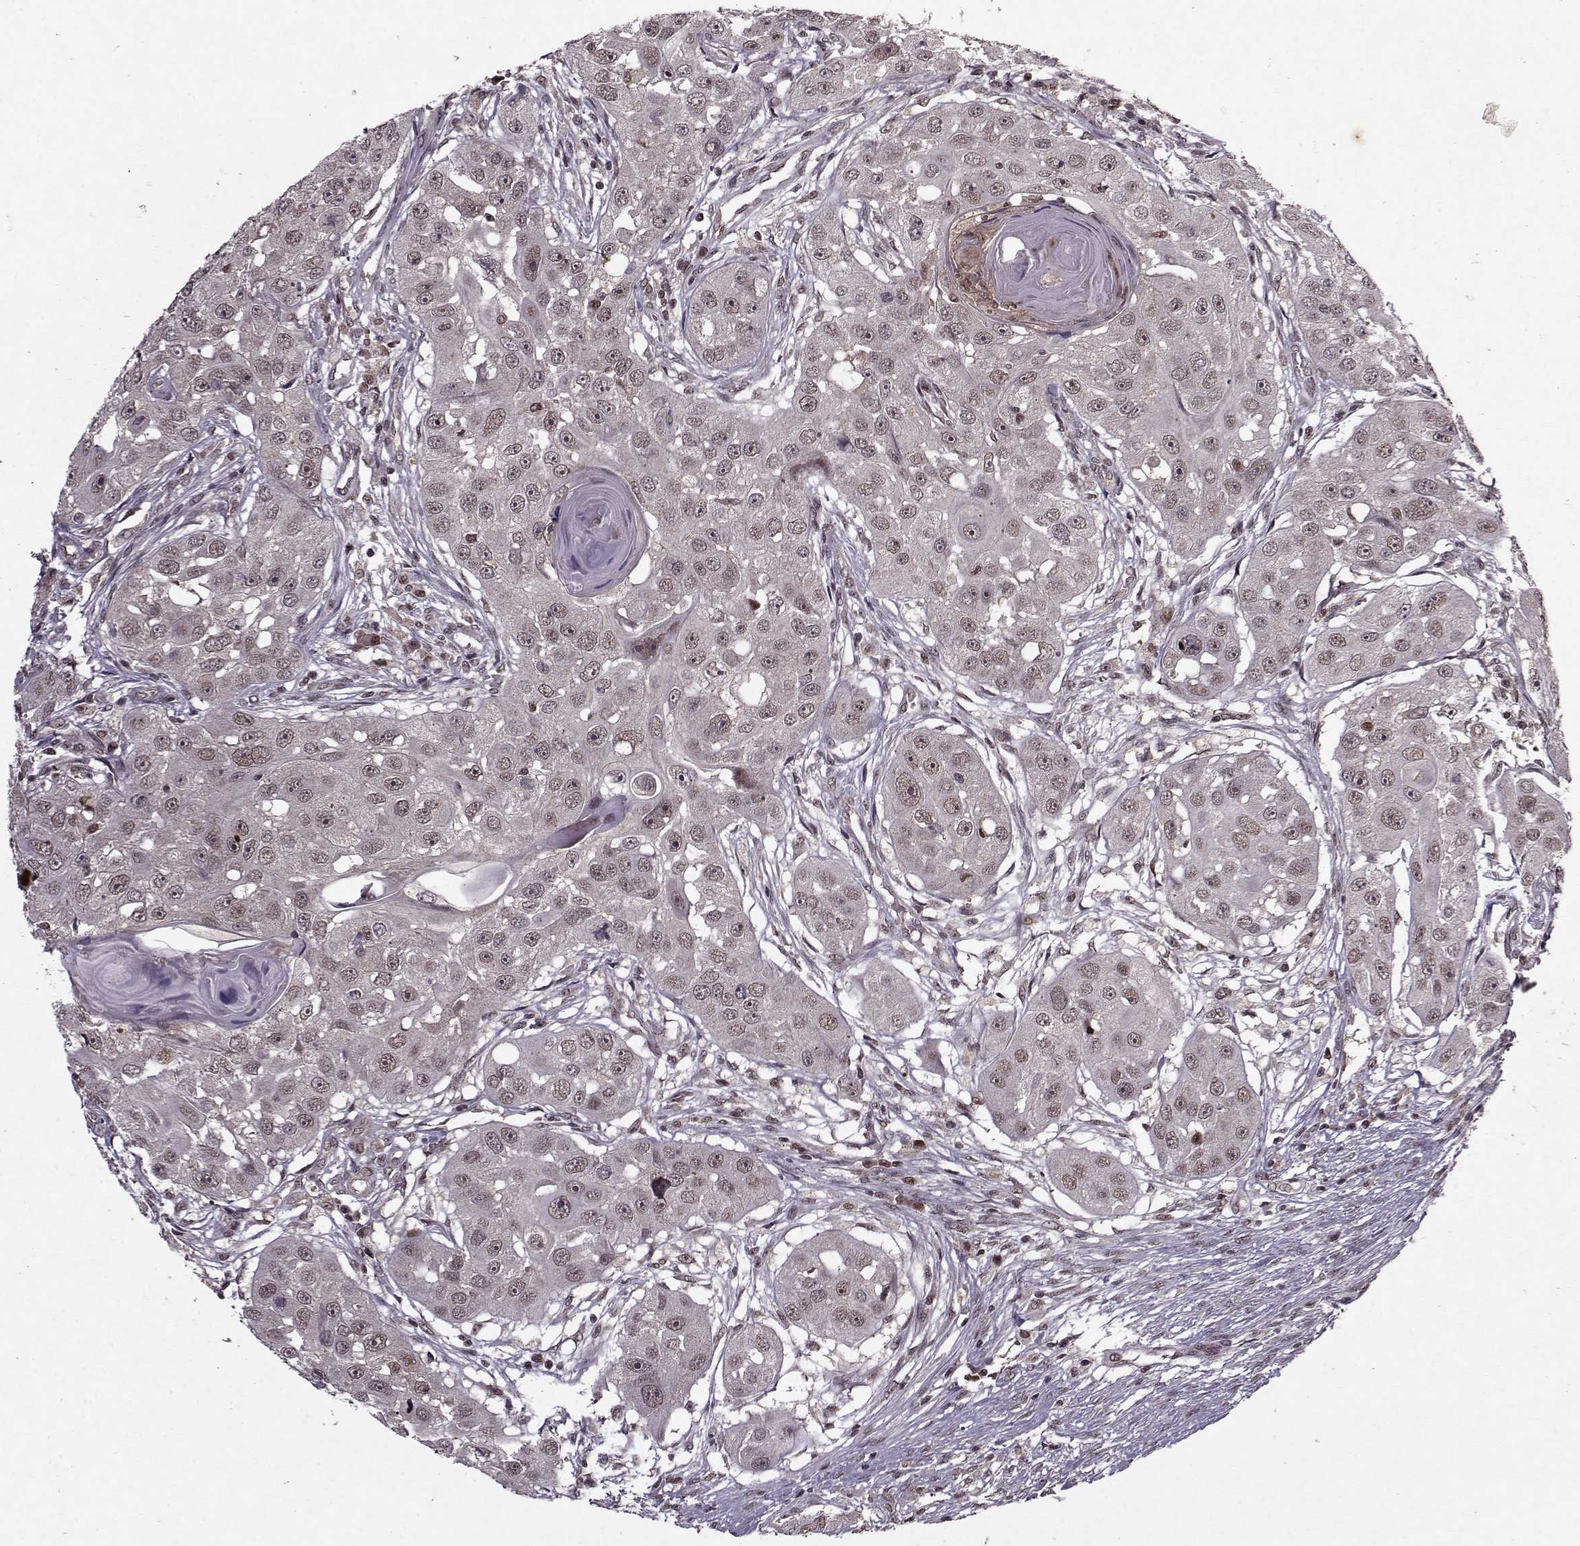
{"staining": {"intensity": "weak", "quantity": "<25%", "location": "nuclear"}, "tissue": "head and neck cancer", "cell_type": "Tumor cells", "image_type": "cancer", "snomed": [{"axis": "morphology", "description": "Squamous cell carcinoma, NOS"}, {"axis": "topography", "description": "Head-Neck"}], "caption": "Immunohistochemistry (IHC) photomicrograph of head and neck cancer stained for a protein (brown), which displays no positivity in tumor cells.", "gene": "PSMA7", "patient": {"sex": "male", "age": 51}}